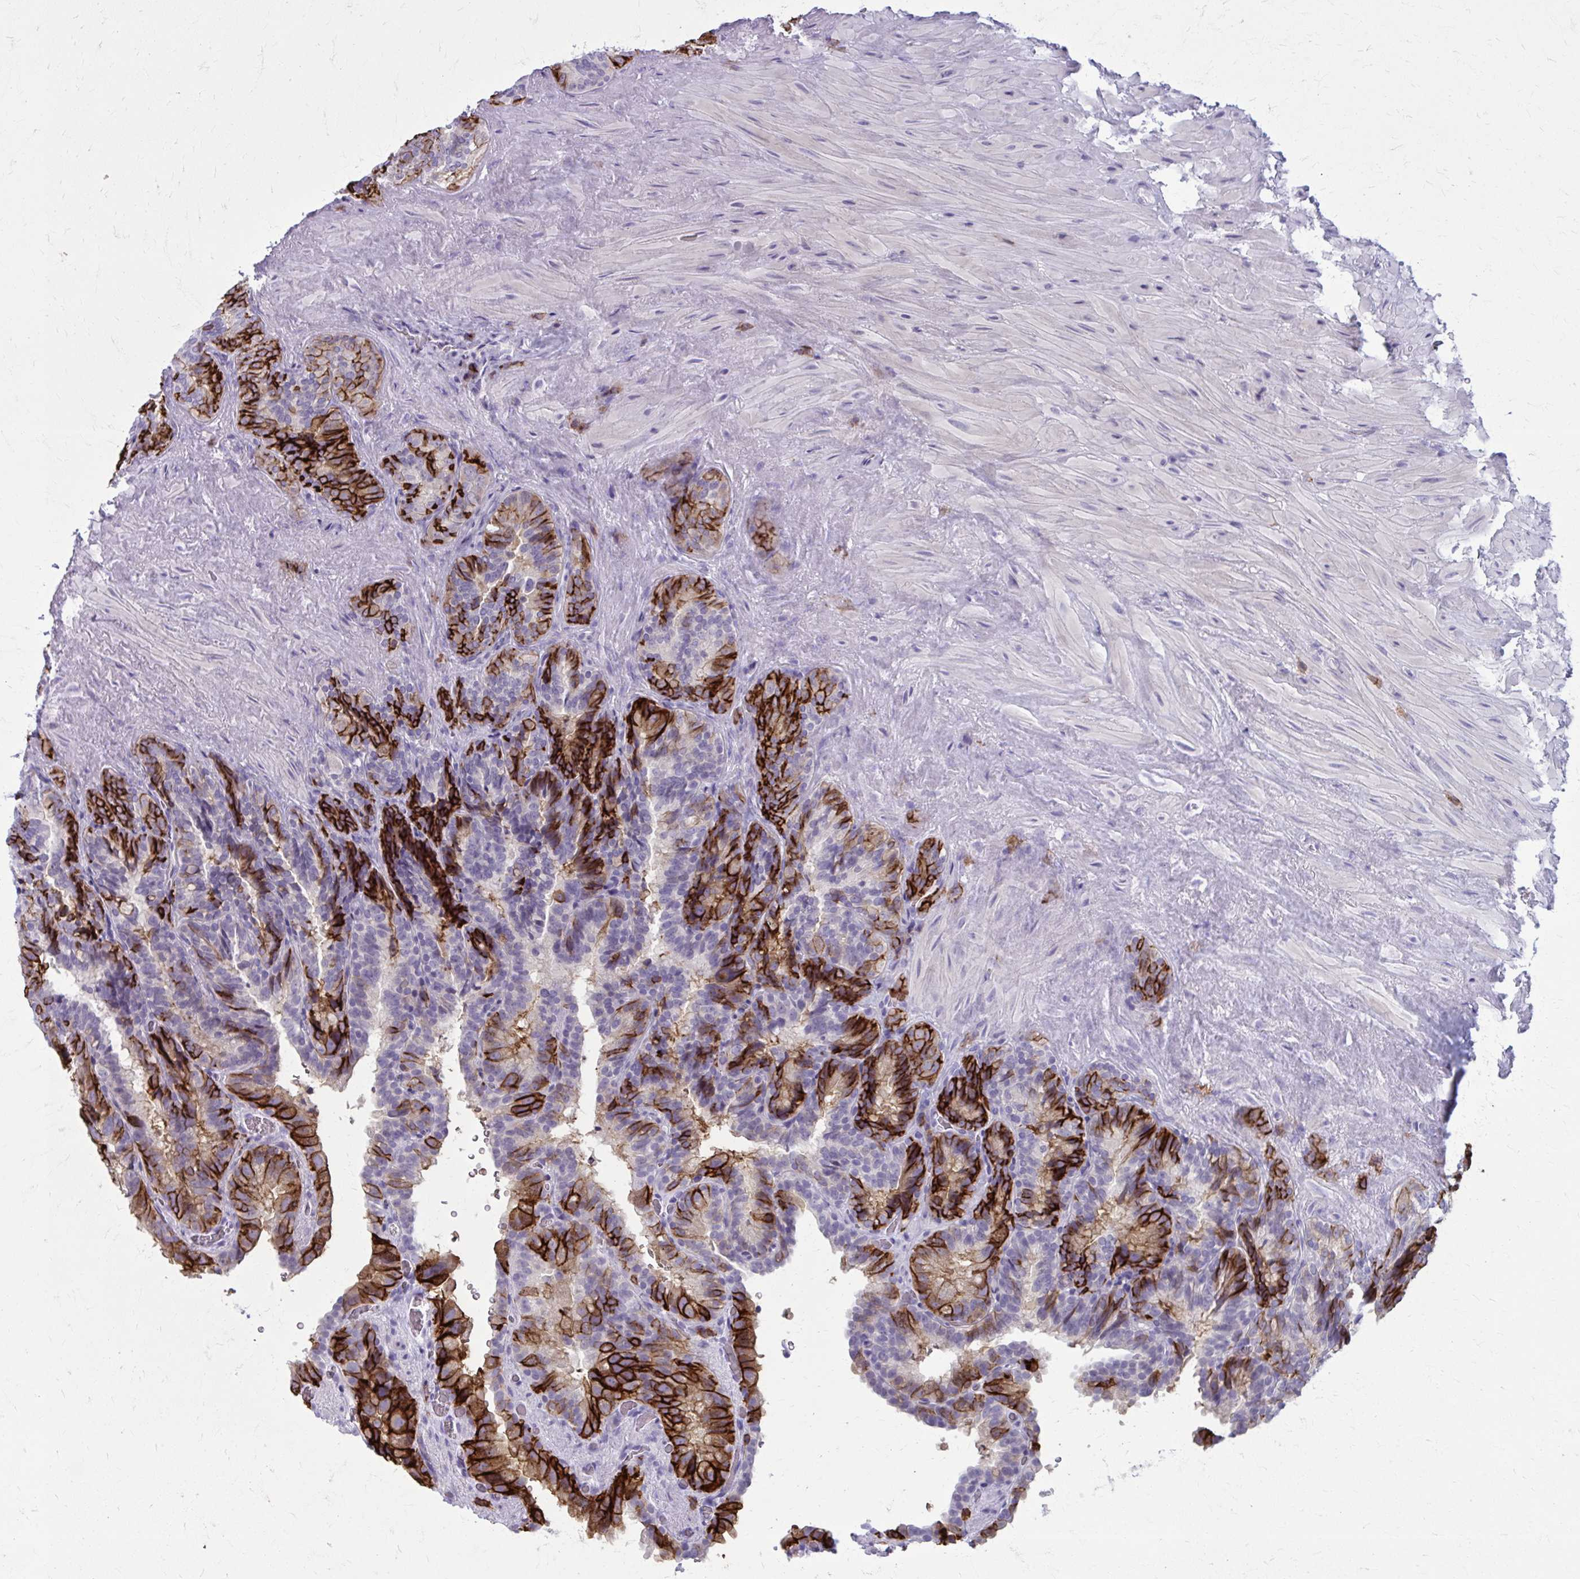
{"staining": {"intensity": "strong", "quantity": "25%-75%", "location": "cytoplasmic/membranous"}, "tissue": "seminal vesicle", "cell_type": "Glandular cells", "image_type": "normal", "snomed": [{"axis": "morphology", "description": "Normal tissue, NOS"}, {"axis": "topography", "description": "Seminal veicle"}], "caption": "Seminal vesicle stained with IHC demonstrates strong cytoplasmic/membranous expression in approximately 25%-75% of glandular cells.", "gene": "CD38", "patient": {"sex": "male", "age": 60}}